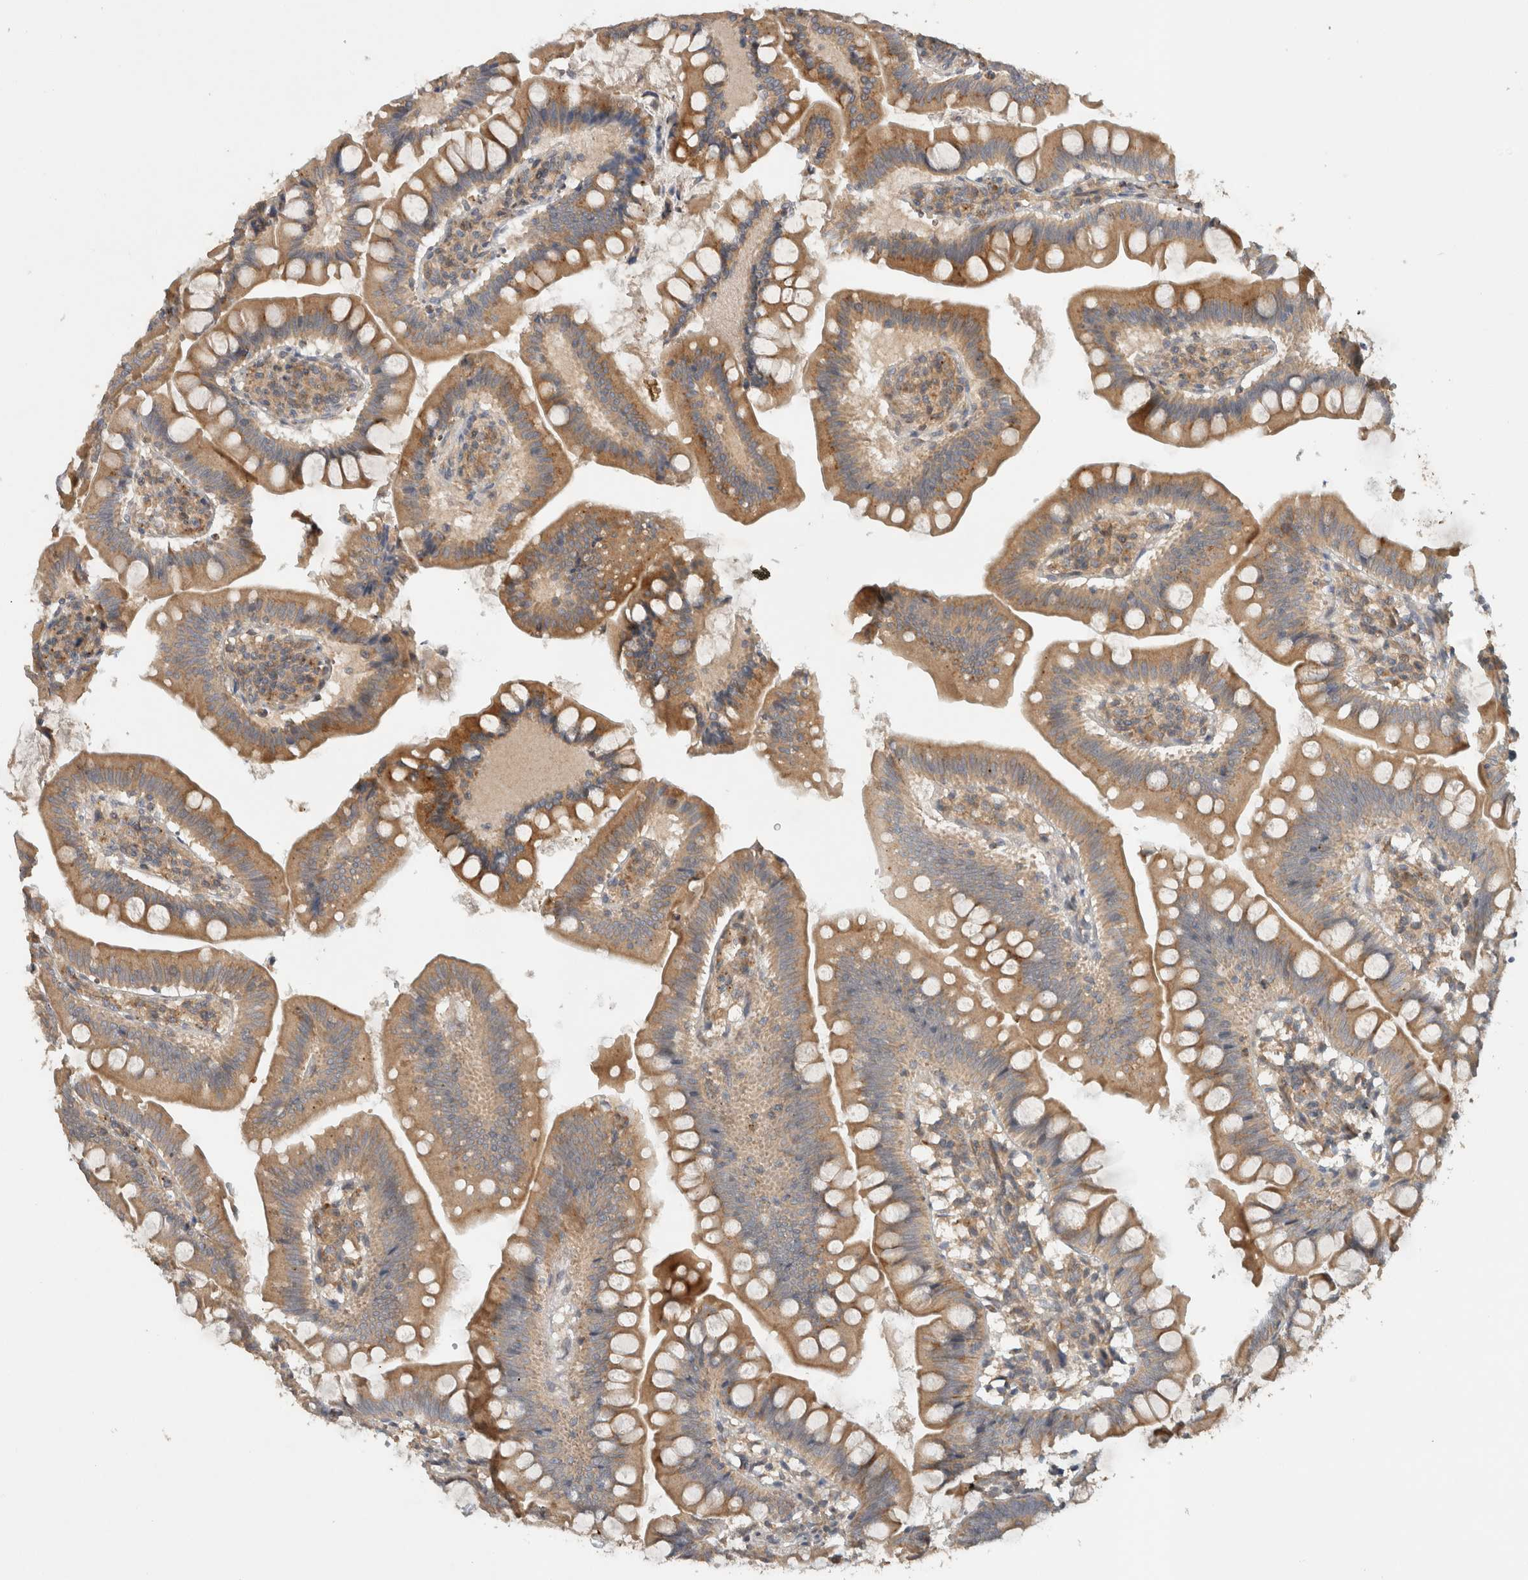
{"staining": {"intensity": "strong", "quantity": ">75%", "location": "cytoplasmic/membranous"}, "tissue": "small intestine", "cell_type": "Glandular cells", "image_type": "normal", "snomed": [{"axis": "morphology", "description": "Normal tissue, NOS"}, {"axis": "topography", "description": "Small intestine"}], "caption": "DAB immunohistochemical staining of benign human small intestine demonstrates strong cytoplasmic/membranous protein expression in about >75% of glandular cells.", "gene": "ARMC9", "patient": {"sex": "male", "age": 7}}